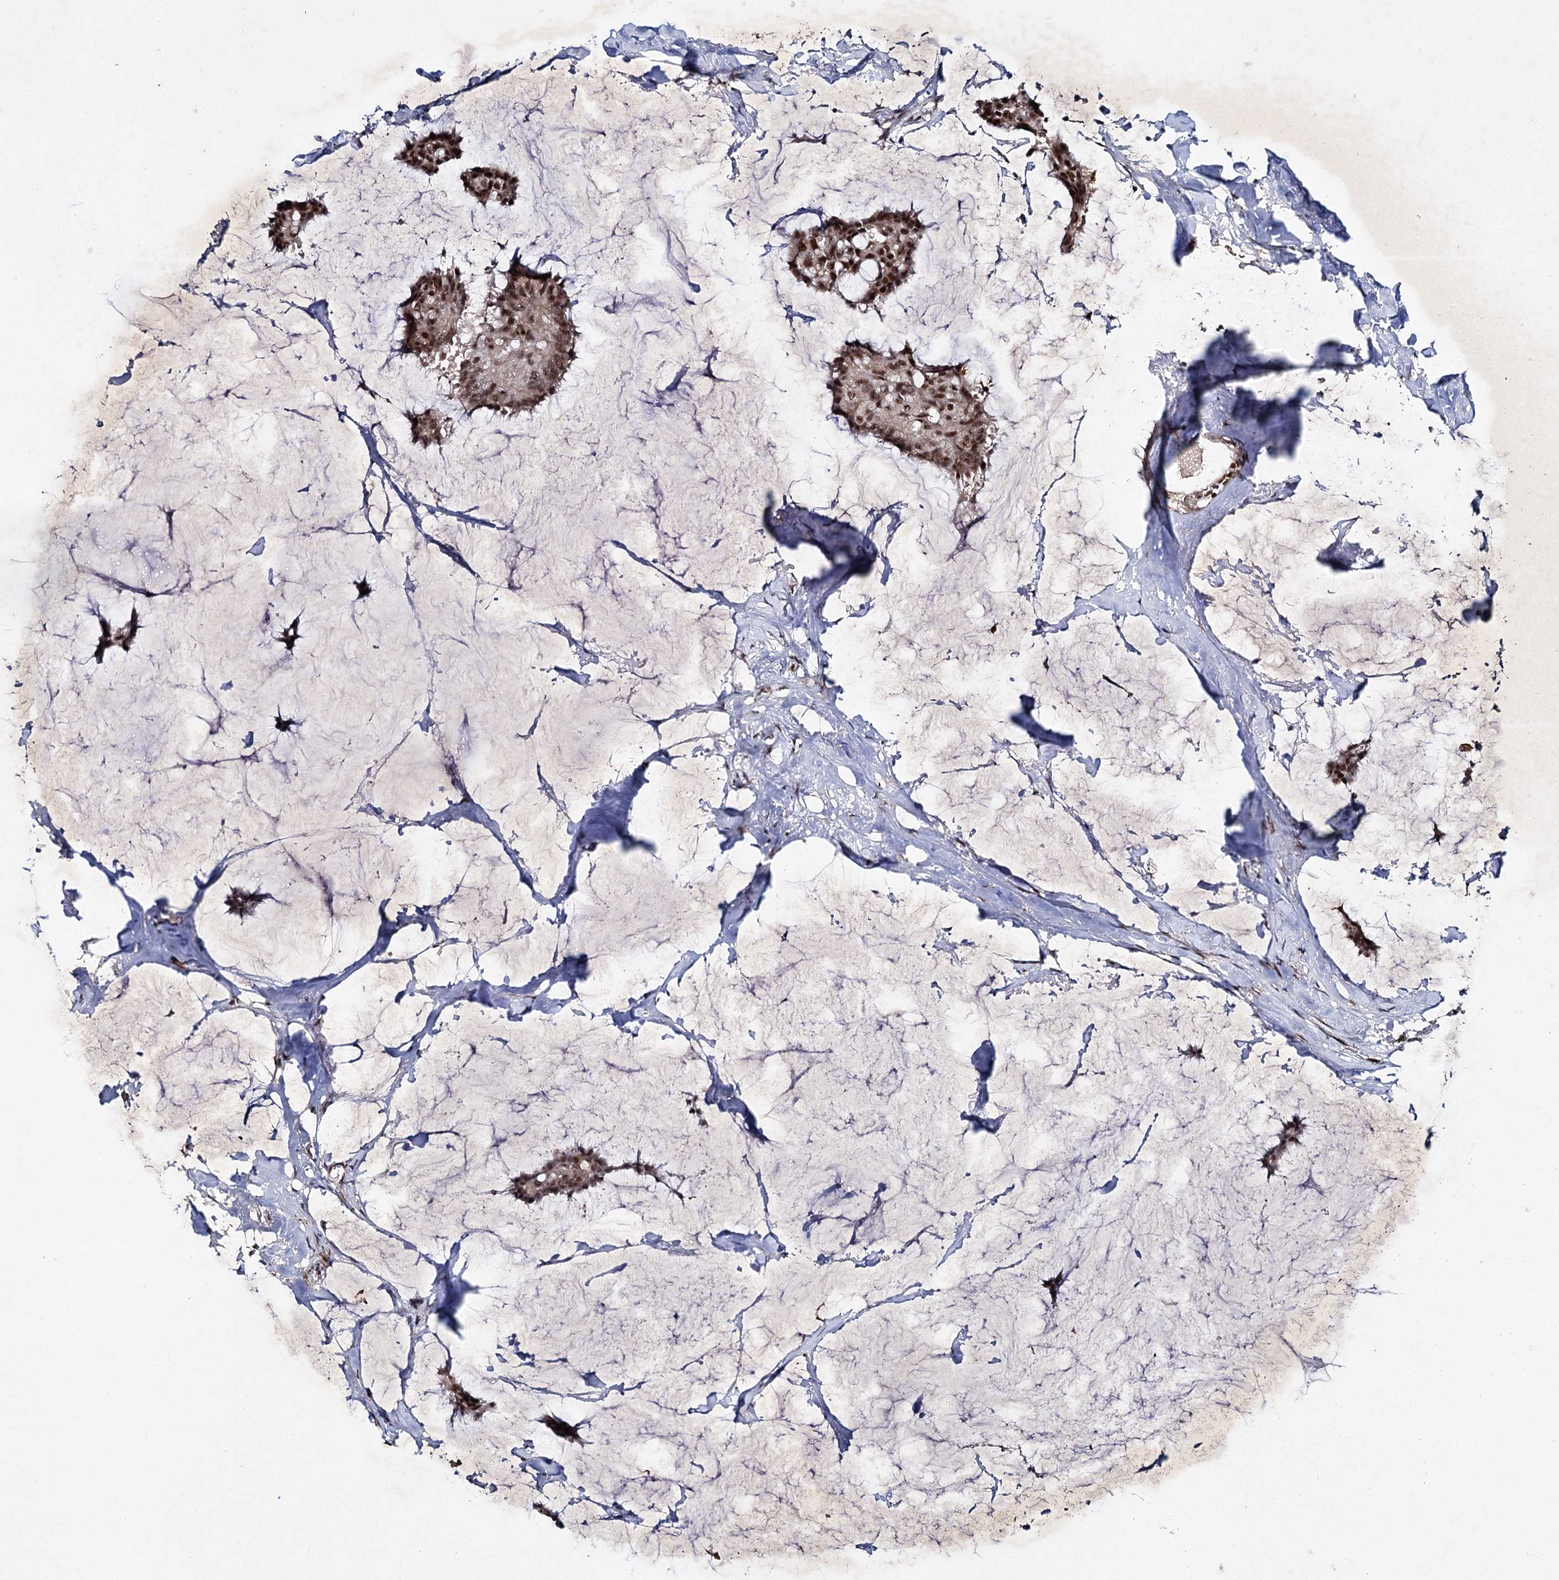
{"staining": {"intensity": "moderate", "quantity": ">75%", "location": "nuclear"}, "tissue": "breast cancer", "cell_type": "Tumor cells", "image_type": "cancer", "snomed": [{"axis": "morphology", "description": "Duct carcinoma"}, {"axis": "topography", "description": "Breast"}], "caption": "The photomicrograph demonstrates immunohistochemical staining of intraductal carcinoma (breast). There is moderate nuclear expression is identified in about >75% of tumor cells.", "gene": "BUD13", "patient": {"sex": "female", "age": 93}}